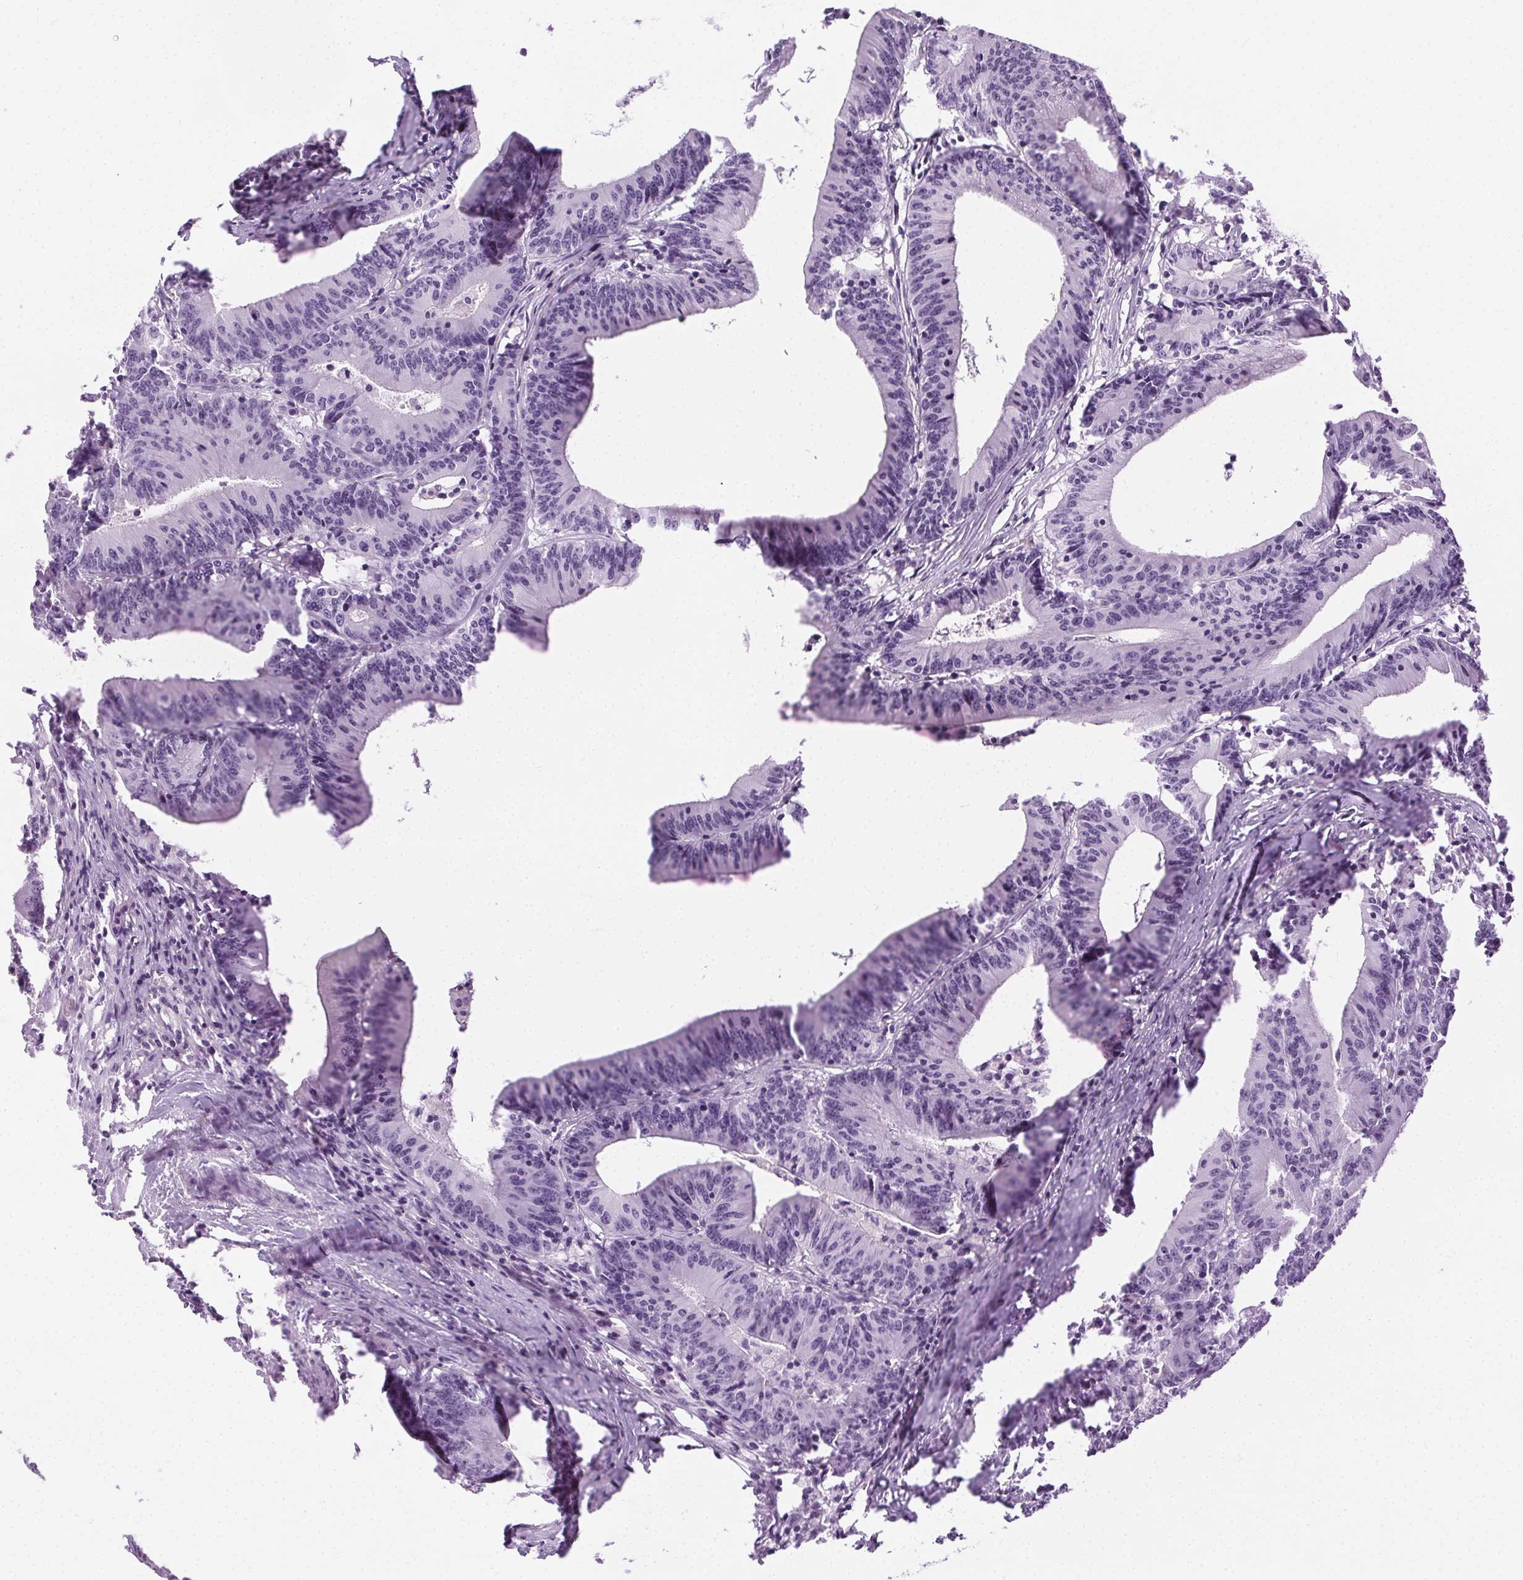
{"staining": {"intensity": "negative", "quantity": "none", "location": "none"}, "tissue": "colorectal cancer", "cell_type": "Tumor cells", "image_type": "cancer", "snomed": [{"axis": "morphology", "description": "Adenocarcinoma, NOS"}, {"axis": "topography", "description": "Colon"}], "caption": "The image exhibits no staining of tumor cells in colorectal cancer.", "gene": "C20orf85", "patient": {"sex": "female", "age": 78}}